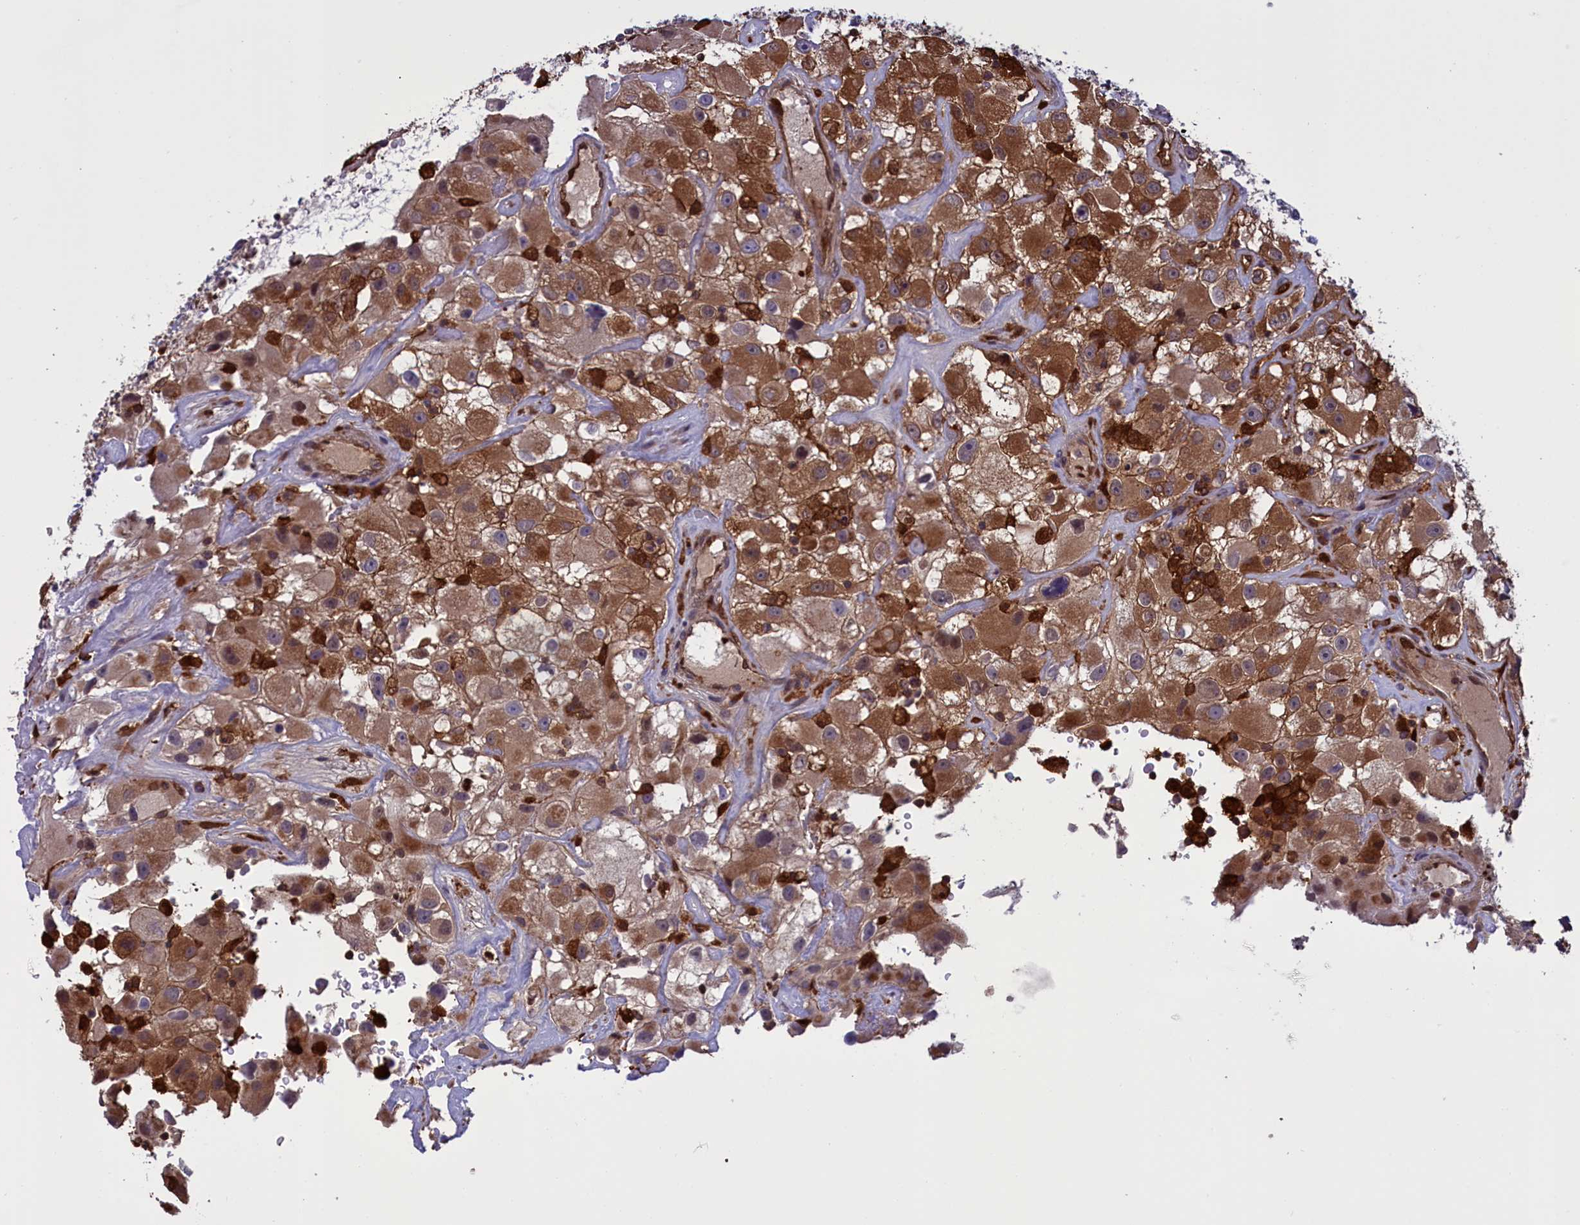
{"staining": {"intensity": "moderate", "quantity": ">75%", "location": "cytoplasmic/membranous"}, "tissue": "renal cancer", "cell_type": "Tumor cells", "image_type": "cancer", "snomed": [{"axis": "morphology", "description": "Adenocarcinoma, NOS"}, {"axis": "topography", "description": "Kidney"}], "caption": "This image demonstrates immunohistochemistry staining of human renal cancer, with medium moderate cytoplasmic/membranous expression in approximately >75% of tumor cells.", "gene": "ARHGAP18", "patient": {"sex": "female", "age": 52}}